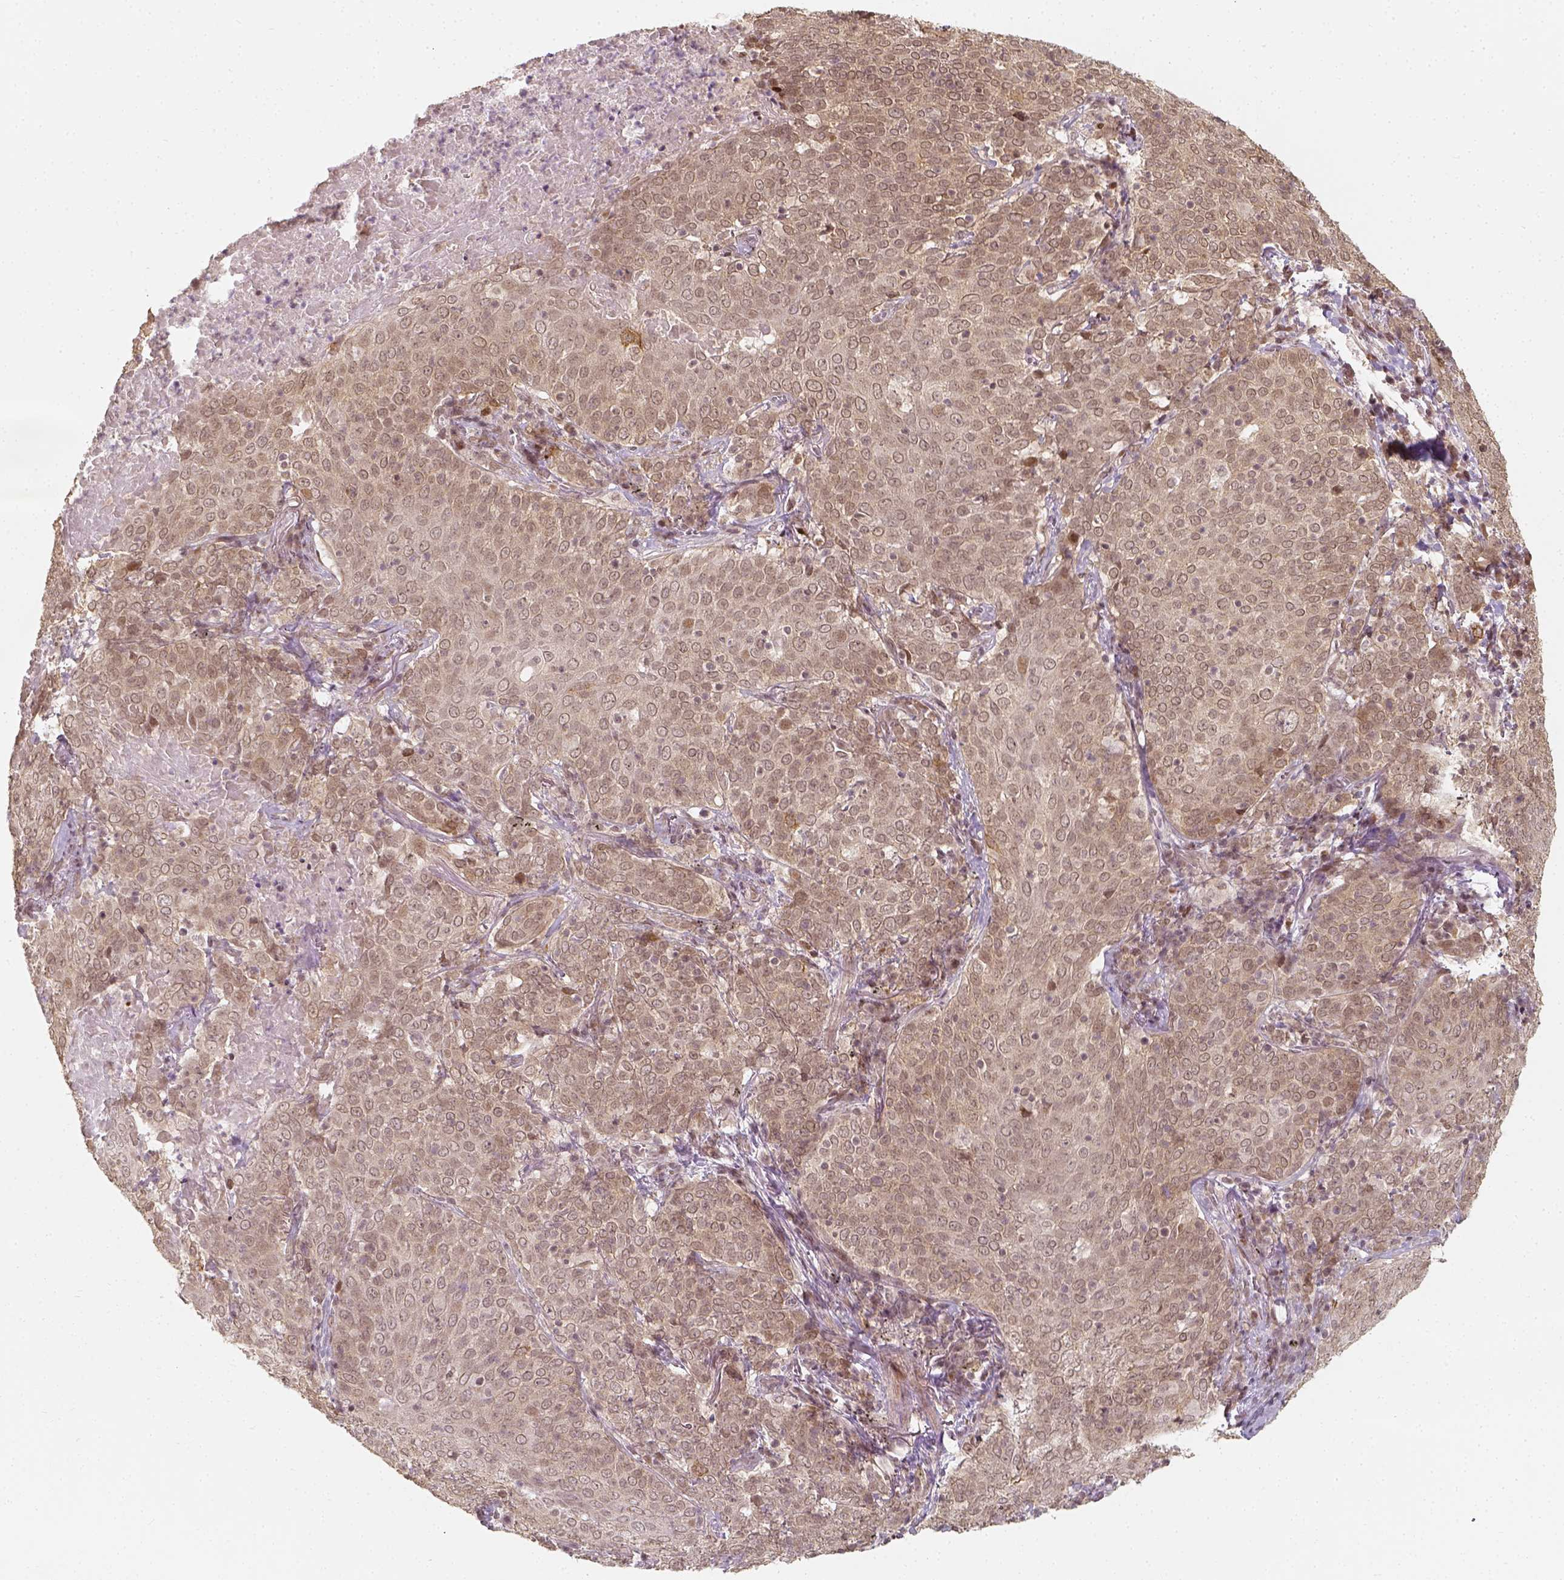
{"staining": {"intensity": "weak", "quantity": ">75%", "location": "cytoplasmic/membranous,nuclear"}, "tissue": "lung cancer", "cell_type": "Tumor cells", "image_type": "cancer", "snomed": [{"axis": "morphology", "description": "Squamous cell carcinoma, NOS"}, {"axis": "topography", "description": "Lung"}], "caption": "Human squamous cell carcinoma (lung) stained with a protein marker exhibits weak staining in tumor cells.", "gene": "ZMAT3", "patient": {"sex": "male", "age": 82}}